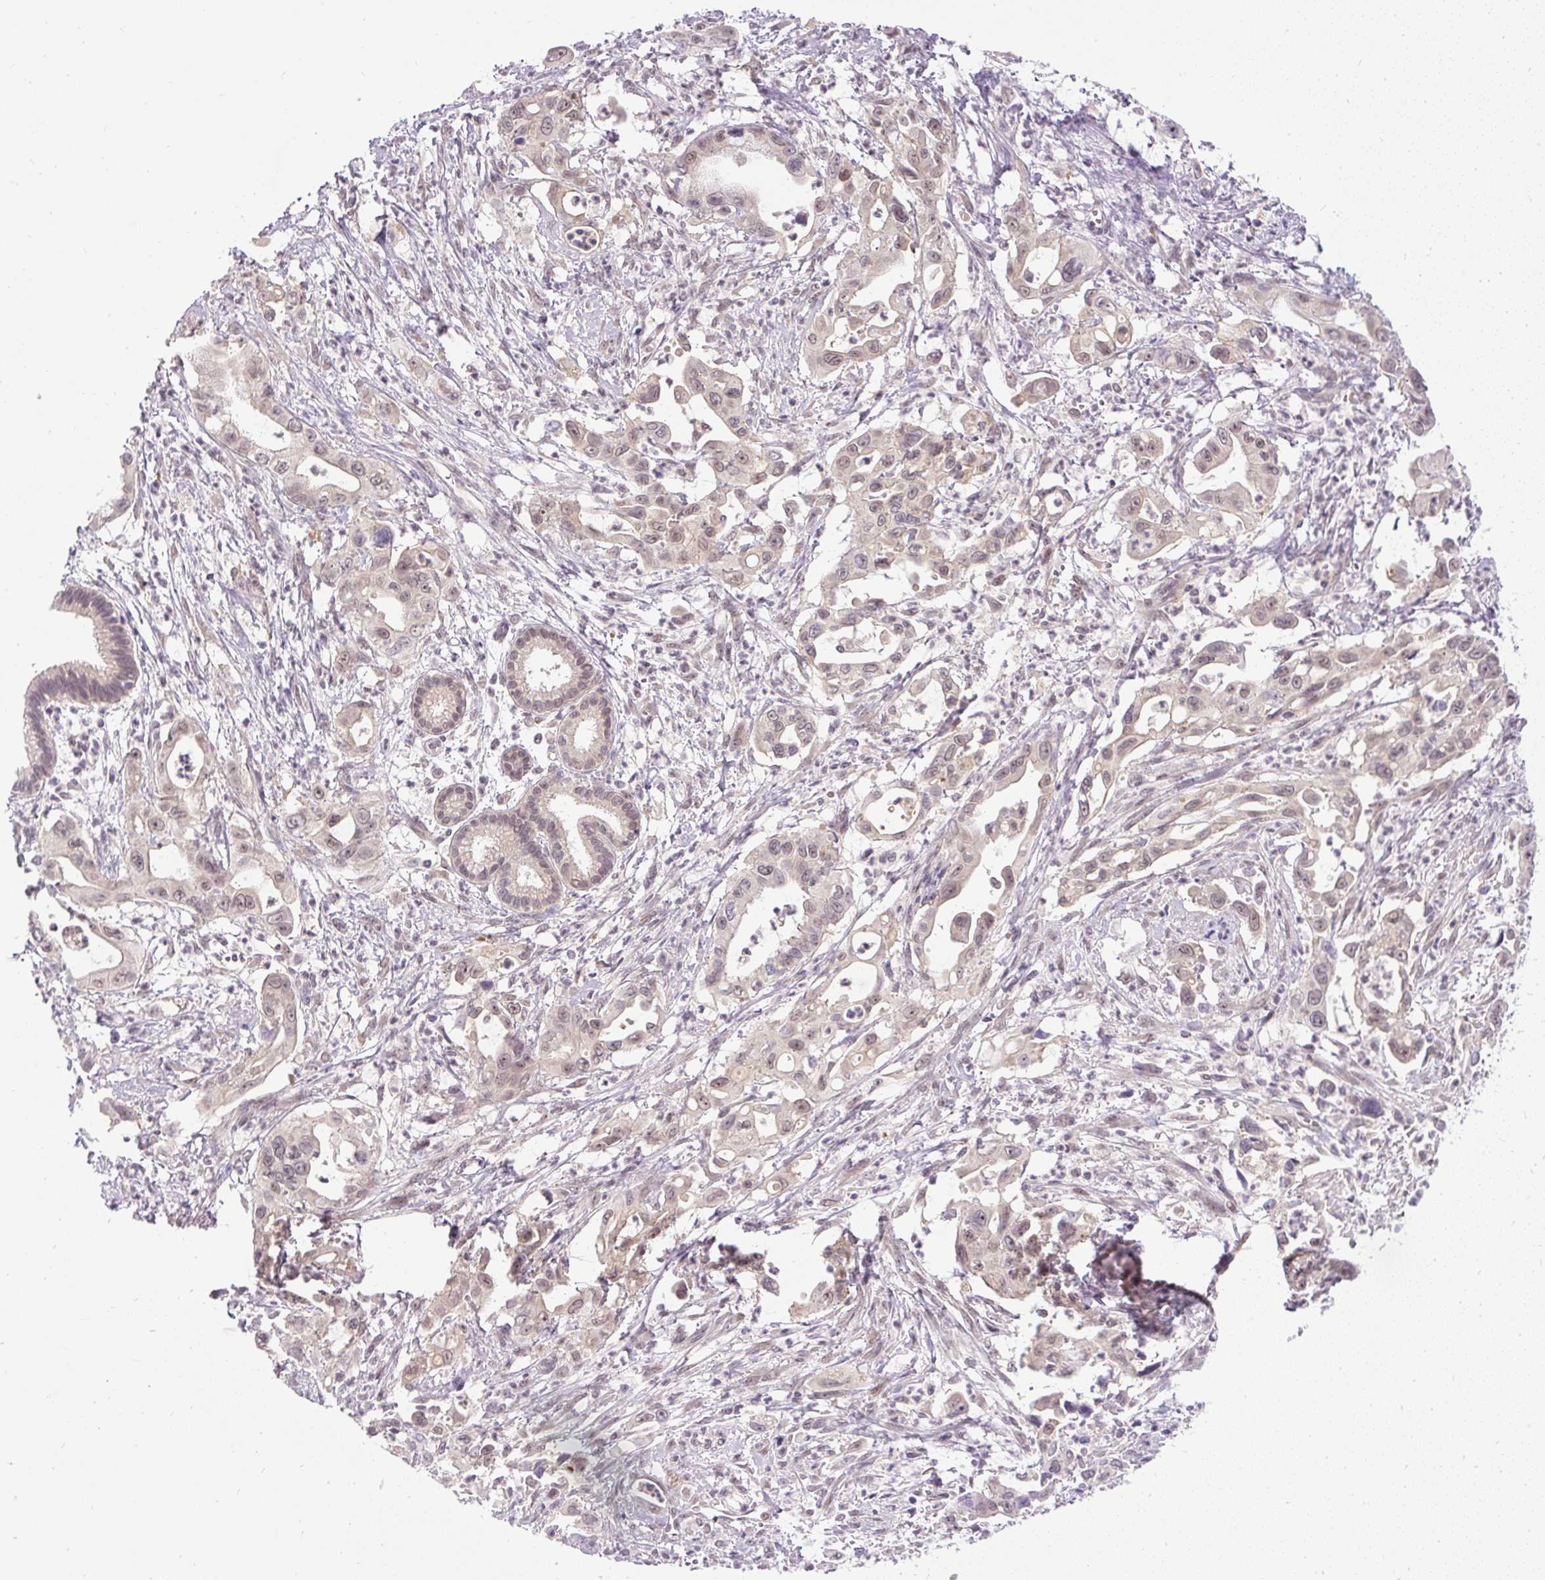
{"staining": {"intensity": "weak", "quantity": ">75%", "location": "nuclear"}, "tissue": "pancreatic cancer", "cell_type": "Tumor cells", "image_type": "cancer", "snomed": [{"axis": "morphology", "description": "Adenocarcinoma, NOS"}, {"axis": "topography", "description": "Pancreas"}], "caption": "Tumor cells exhibit low levels of weak nuclear staining in about >75% of cells in human adenocarcinoma (pancreatic). (DAB IHC with brightfield microscopy, high magnification).", "gene": "FAM117B", "patient": {"sex": "male", "age": 61}}